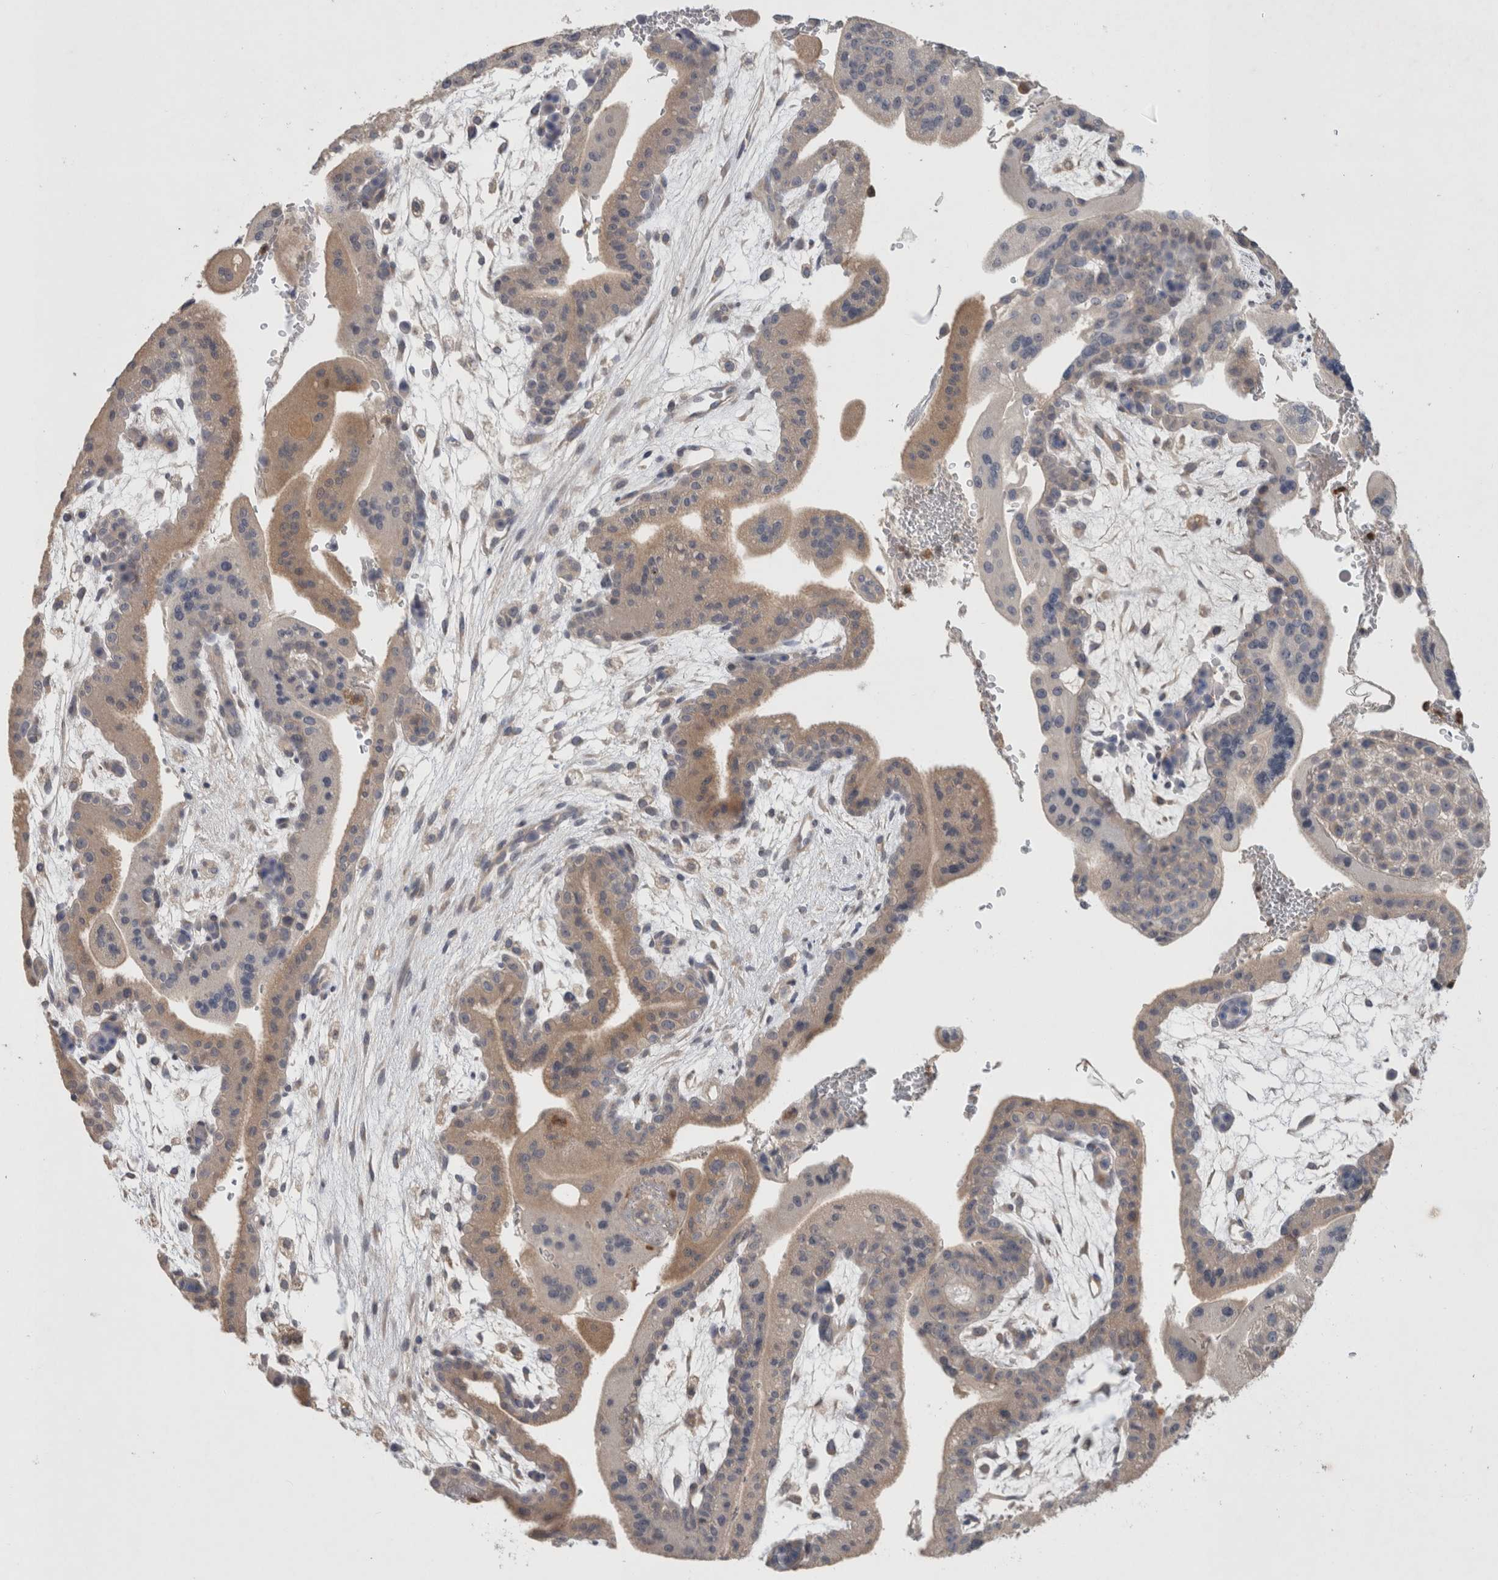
{"staining": {"intensity": "weak", "quantity": "25%-75%", "location": "cytoplasmic/membranous"}, "tissue": "placenta", "cell_type": "Decidual cells", "image_type": "normal", "snomed": [{"axis": "morphology", "description": "Normal tissue, NOS"}, {"axis": "topography", "description": "Placenta"}], "caption": "Brown immunohistochemical staining in benign placenta displays weak cytoplasmic/membranous staining in about 25%-75% of decidual cells.", "gene": "GFRA2", "patient": {"sex": "female", "age": 35}}